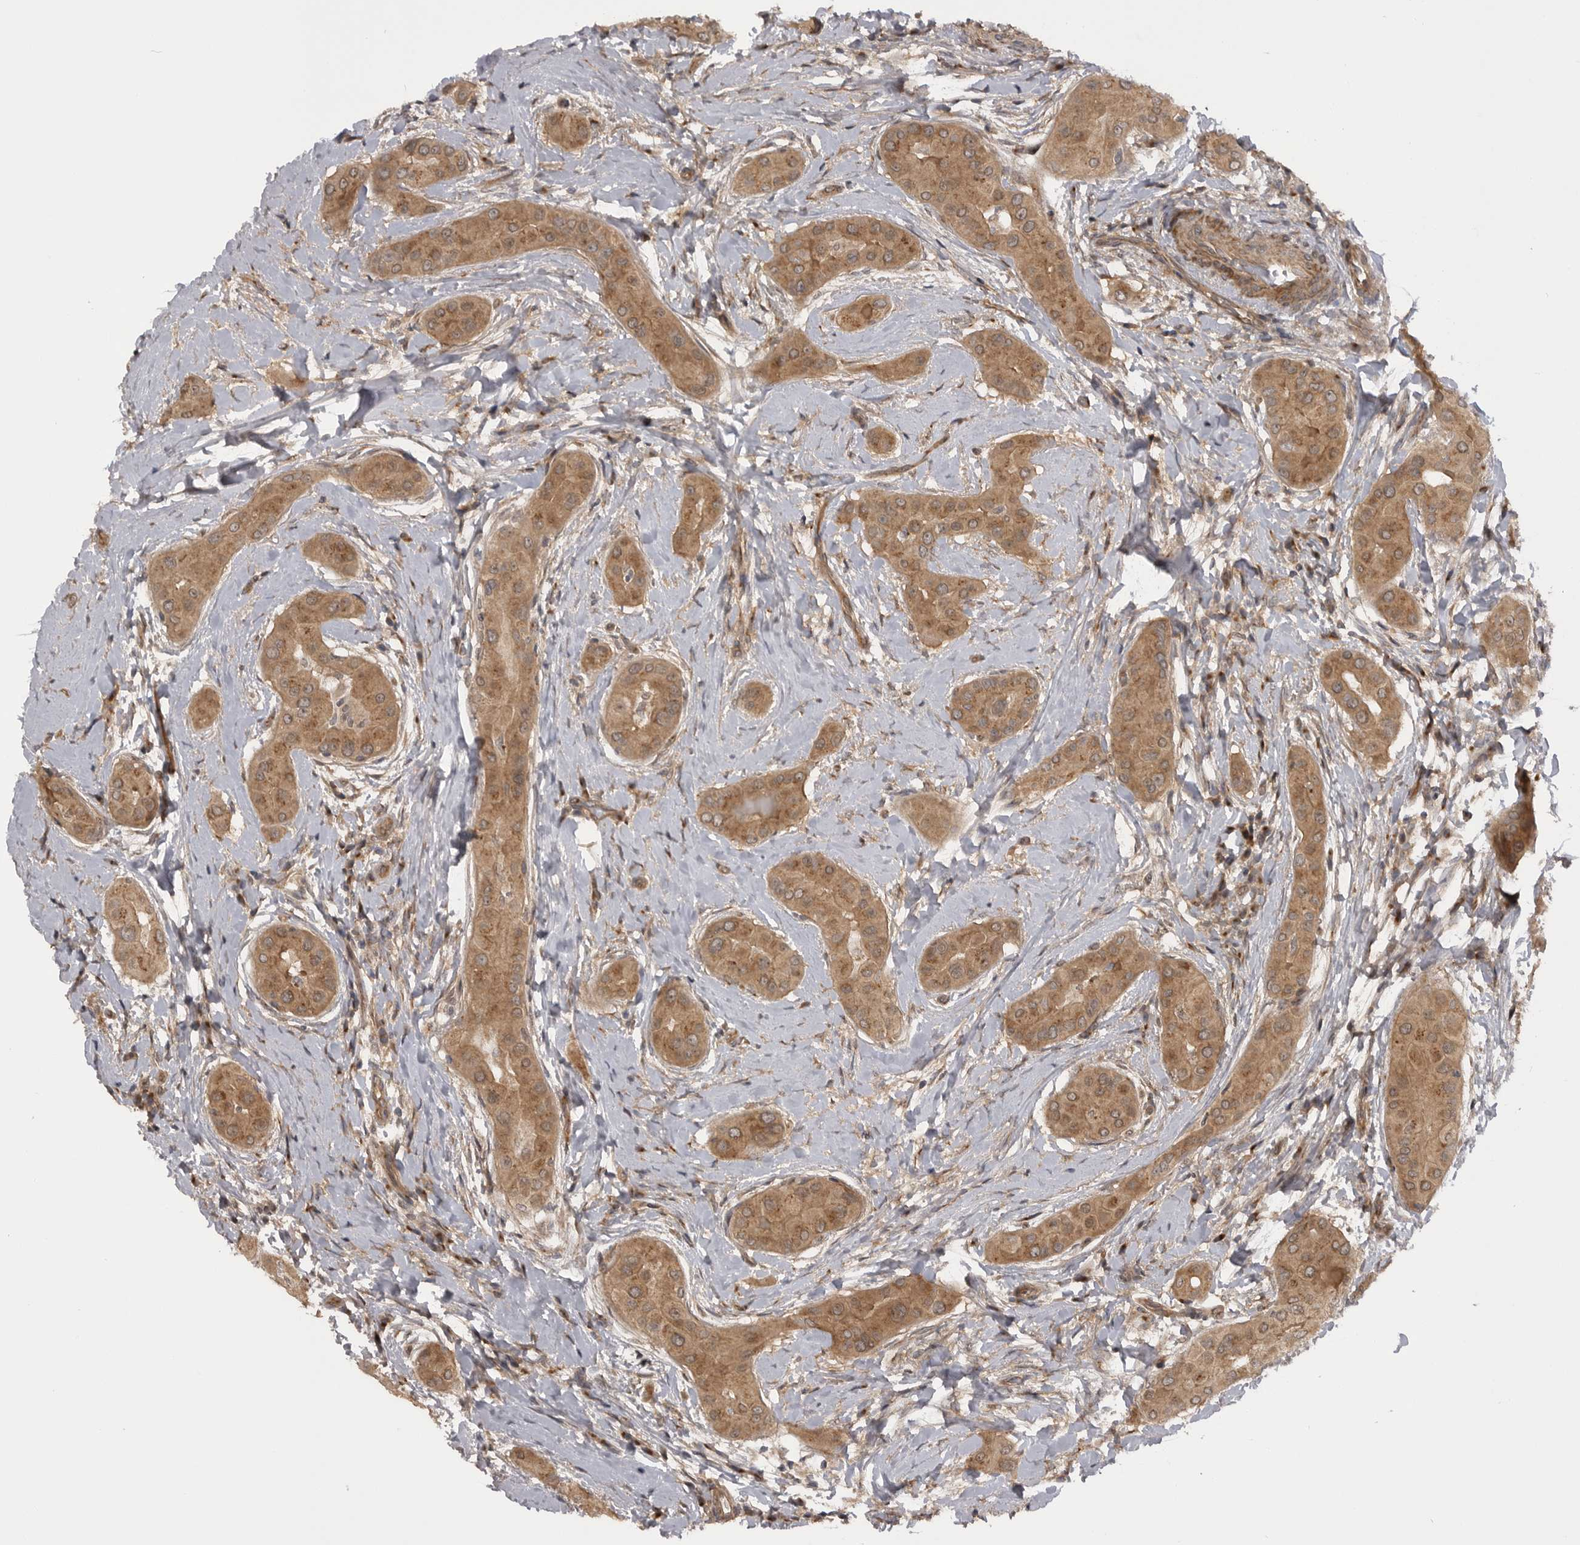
{"staining": {"intensity": "moderate", "quantity": ">75%", "location": "cytoplasmic/membranous"}, "tissue": "thyroid cancer", "cell_type": "Tumor cells", "image_type": "cancer", "snomed": [{"axis": "morphology", "description": "Papillary adenocarcinoma, NOS"}, {"axis": "topography", "description": "Thyroid gland"}], "caption": "This photomicrograph demonstrates immunohistochemistry staining of human thyroid cancer, with medium moderate cytoplasmic/membranous expression in approximately >75% of tumor cells.", "gene": "PDCL", "patient": {"sex": "male", "age": 33}}